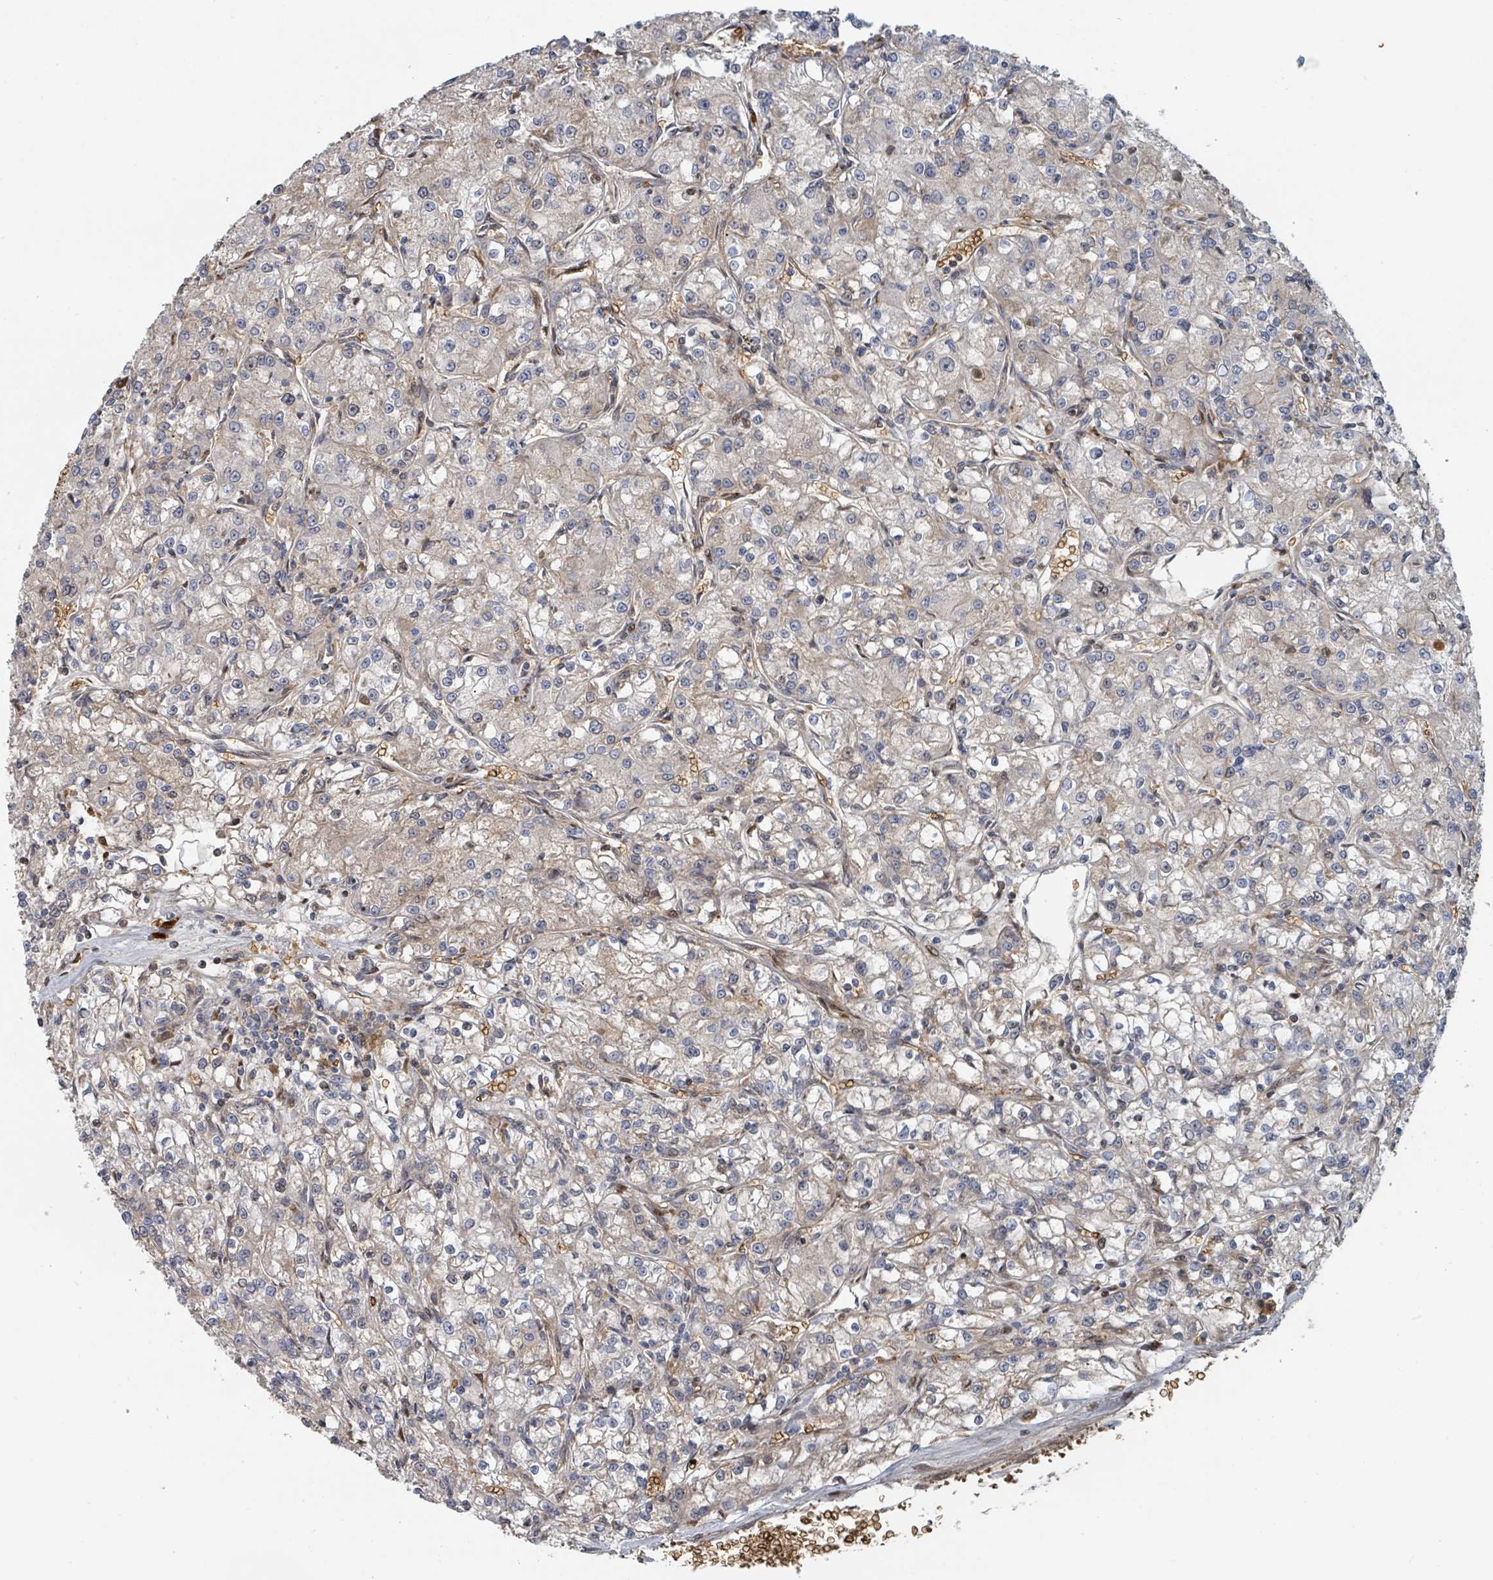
{"staining": {"intensity": "negative", "quantity": "none", "location": "none"}, "tissue": "renal cancer", "cell_type": "Tumor cells", "image_type": "cancer", "snomed": [{"axis": "morphology", "description": "Adenocarcinoma, NOS"}, {"axis": "topography", "description": "Kidney"}], "caption": "This histopathology image is of adenocarcinoma (renal) stained with IHC to label a protein in brown with the nuclei are counter-stained blue. There is no staining in tumor cells.", "gene": "TRPC4AP", "patient": {"sex": "female", "age": 59}}